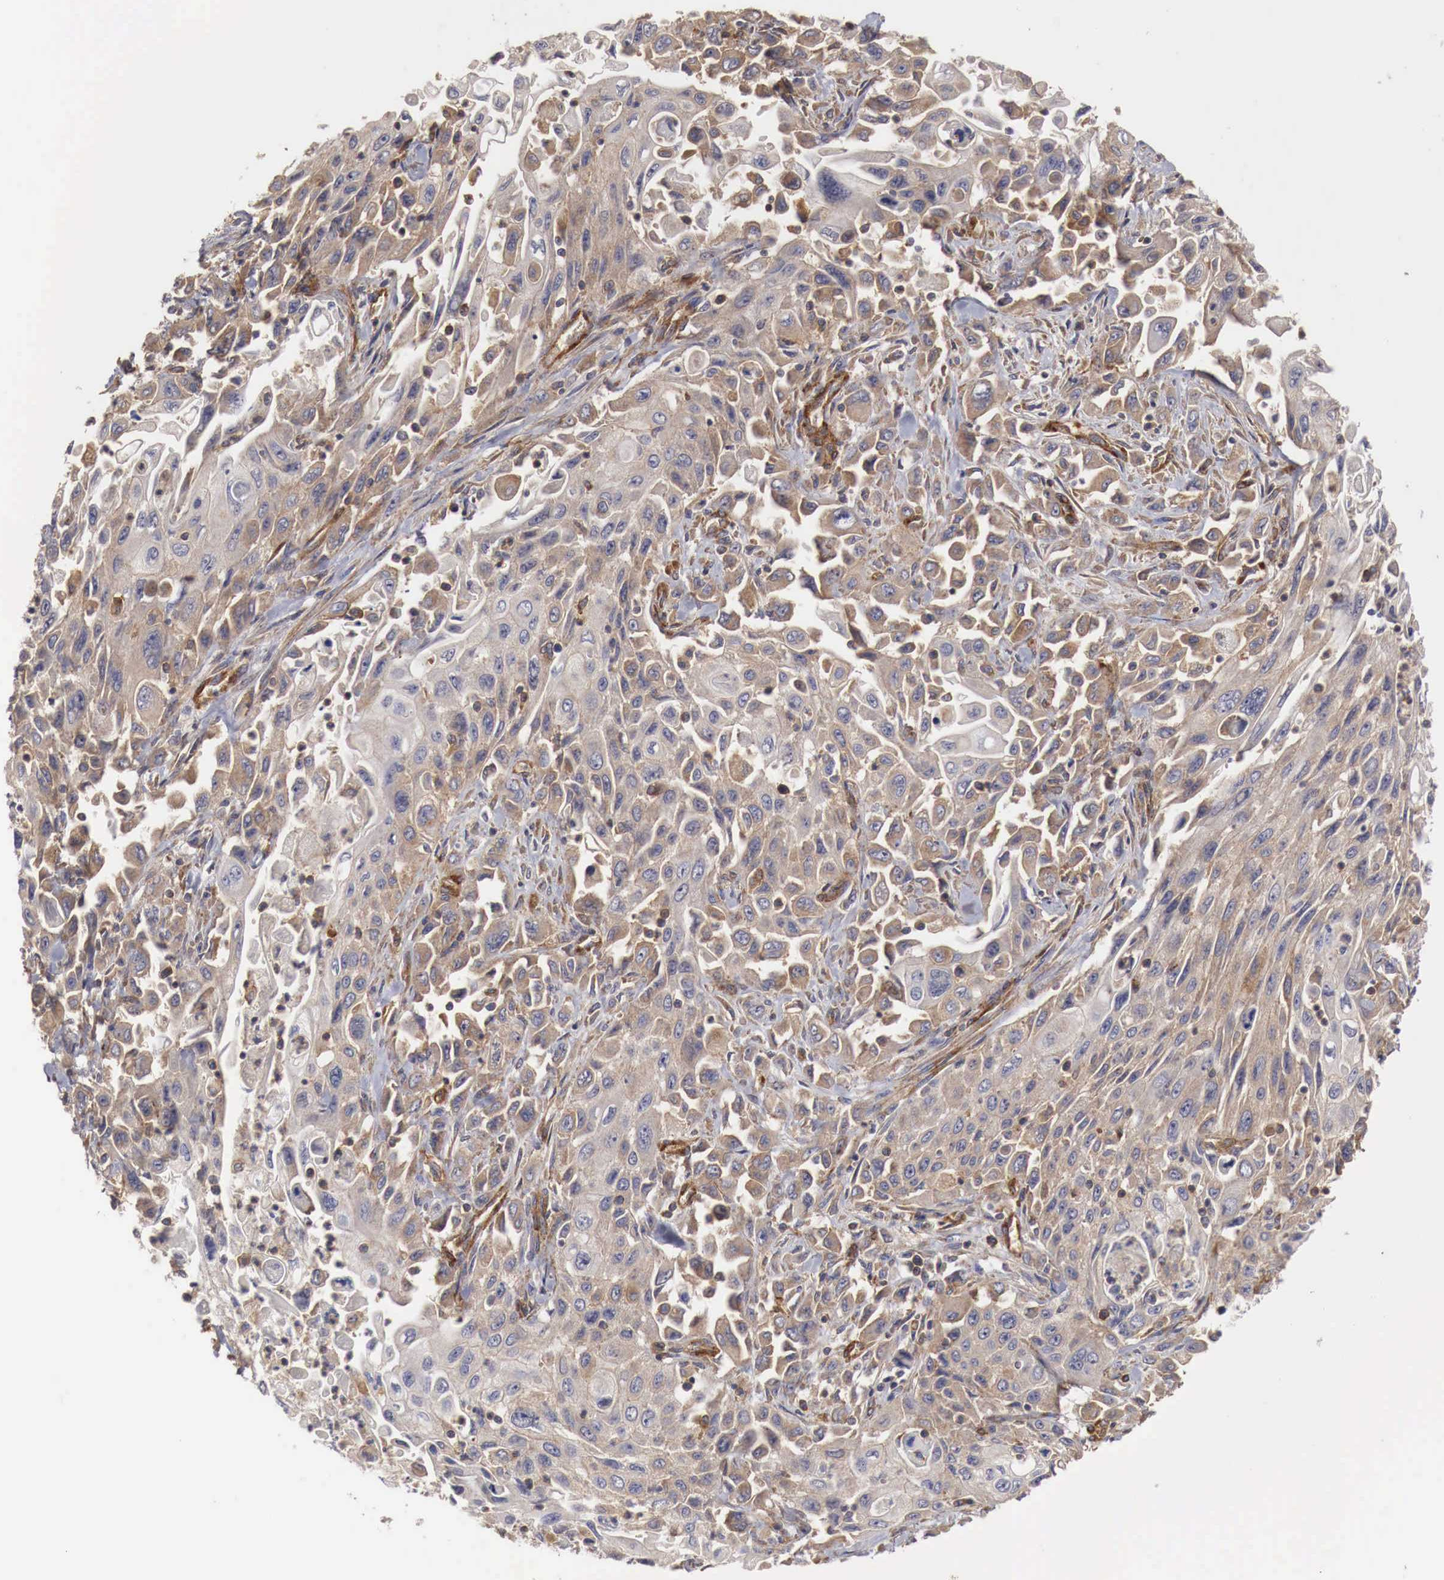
{"staining": {"intensity": "moderate", "quantity": ">75%", "location": "cytoplasmic/membranous"}, "tissue": "pancreatic cancer", "cell_type": "Tumor cells", "image_type": "cancer", "snomed": [{"axis": "morphology", "description": "Adenocarcinoma, NOS"}, {"axis": "topography", "description": "Pancreas"}], "caption": "DAB (3,3'-diaminobenzidine) immunohistochemical staining of adenocarcinoma (pancreatic) demonstrates moderate cytoplasmic/membranous protein staining in approximately >75% of tumor cells.", "gene": "ARMCX4", "patient": {"sex": "male", "age": 70}}